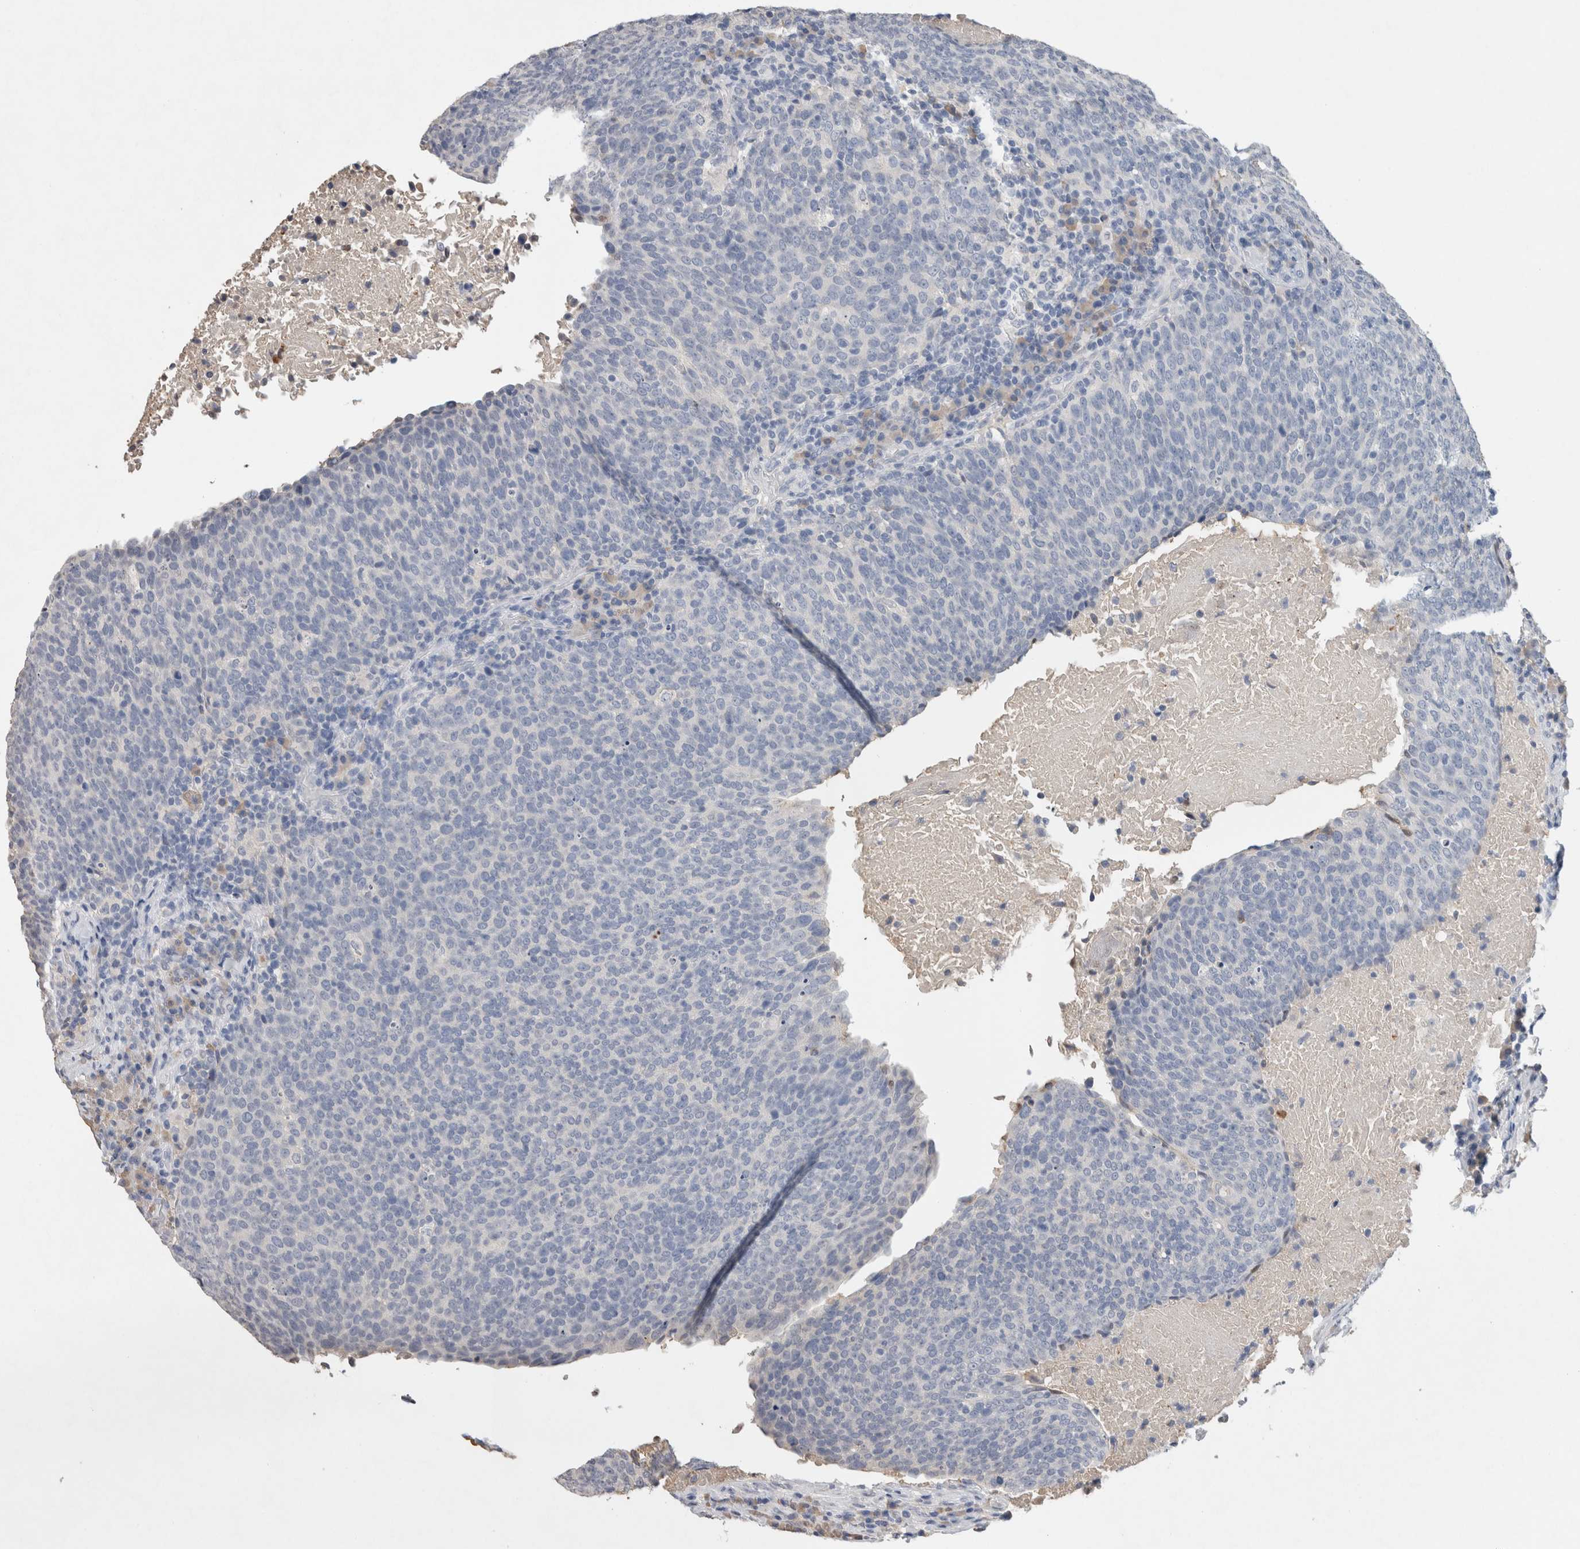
{"staining": {"intensity": "negative", "quantity": "none", "location": "none"}, "tissue": "head and neck cancer", "cell_type": "Tumor cells", "image_type": "cancer", "snomed": [{"axis": "morphology", "description": "Squamous cell carcinoma, NOS"}, {"axis": "morphology", "description": "Squamous cell carcinoma, metastatic, NOS"}, {"axis": "topography", "description": "Lymph node"}, {"axis": "topography", "description": "Head-Neck"}], "caption": "Head and neck cancer was stained to show a protein in brown. There is no significant expression in tumor cells. The staining is performed using DAB (3,3'-diaminobenzidine) brown chromogen with nuclei counter-stained in using hematoxylin.", "gene": "FABP7", "patient": {"sex": "male", "age": 62}}